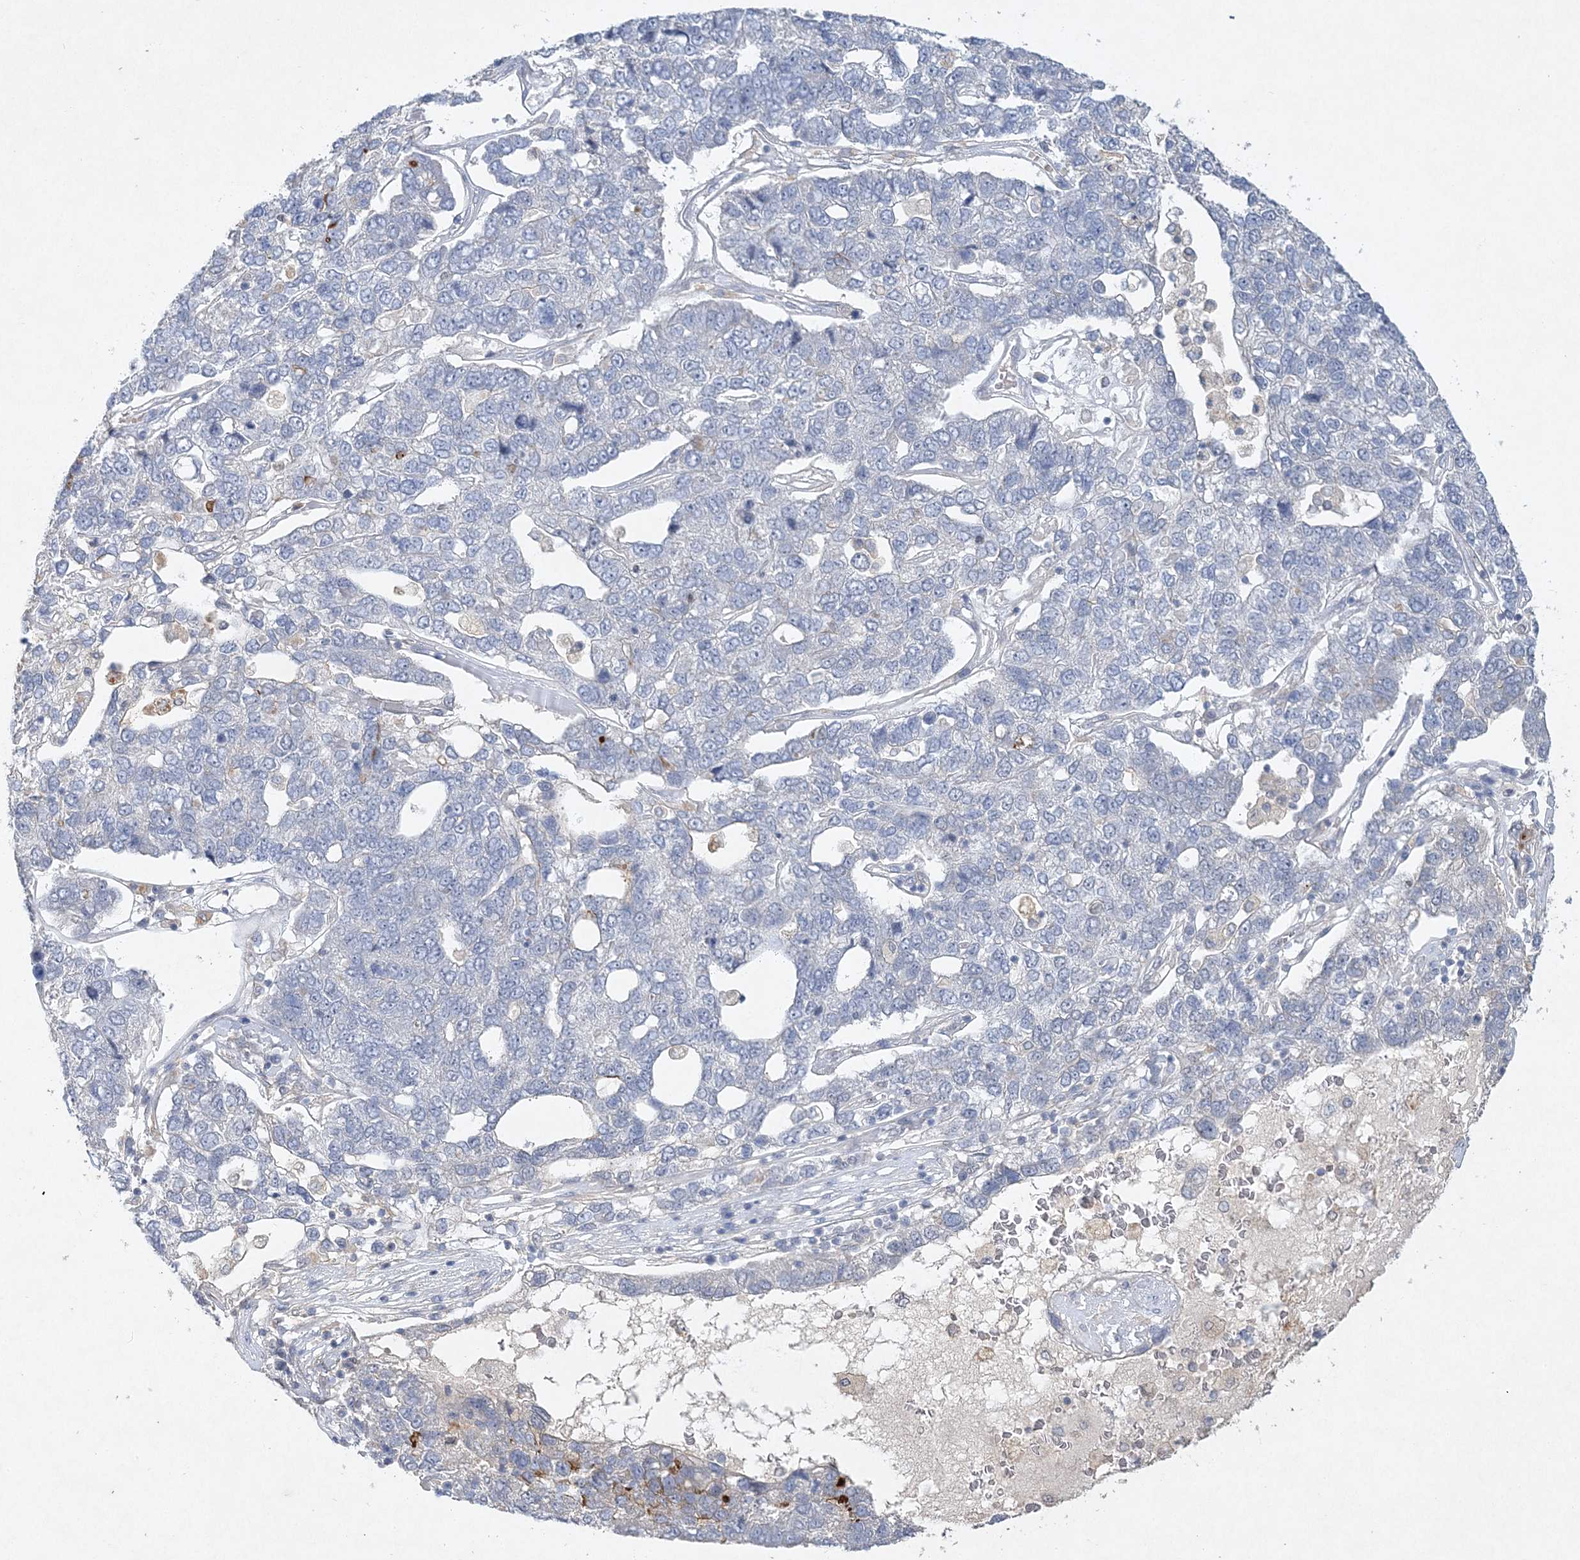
{"staining": {"intensity": "negative", "quantity": "none", "location": "none"}, "tissue": "pancreatic cancer", "cell_type": "Tumor cells", "image_type": "cancer", "snomed": [{"axis": "morphology", "description": "Adenocarcinoma, NOS"}, {"axis": "topography", "description": "Pancreas"}], "caption": "An IHC micrograph of pancreatic cancer is shown. There is no staining in tumor cells of pancreatic cancer.", "gene": "MAT2B", "patient": {"sex": "female", "age": 61}}